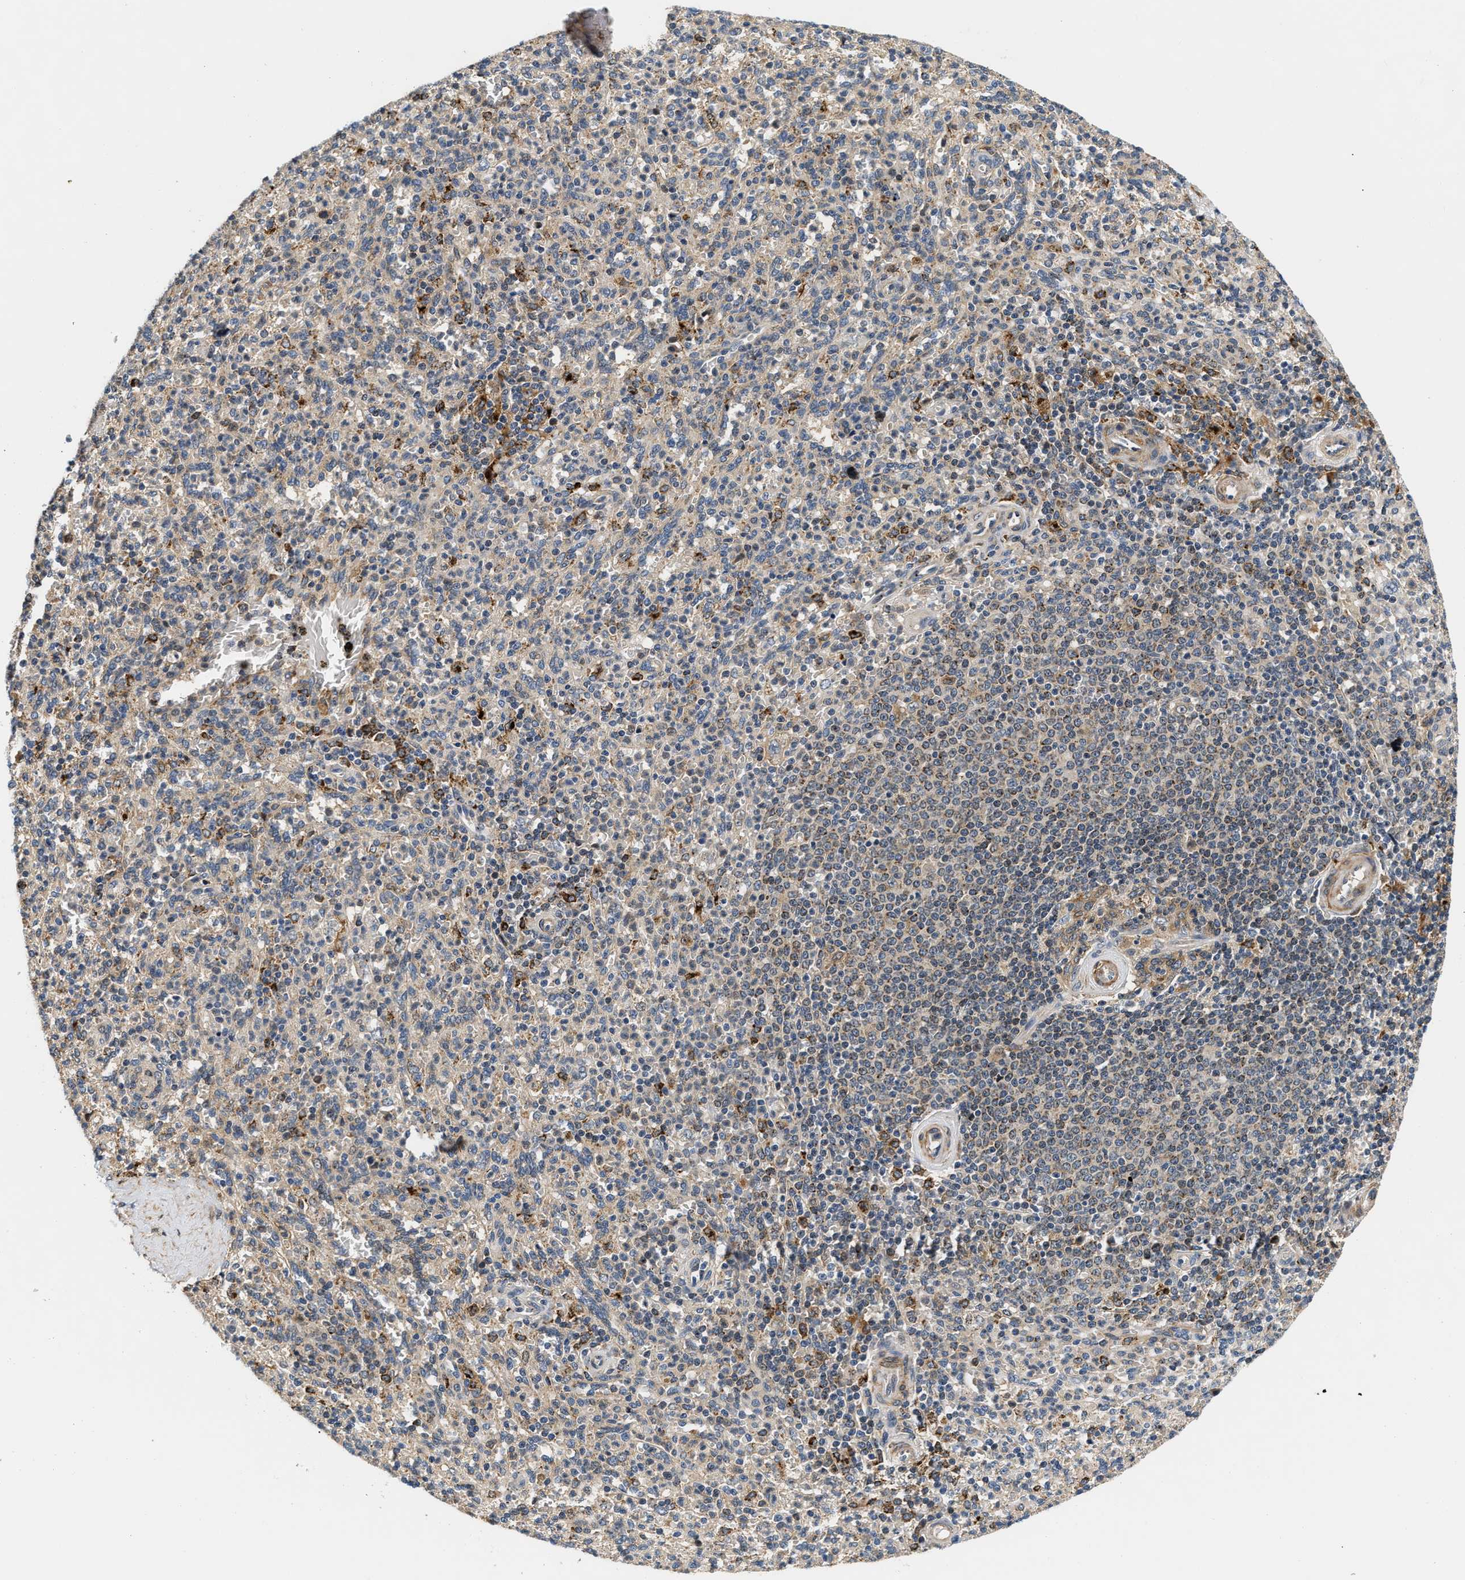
{"staining": {"intensity": "moderate", "quantity": "<25%", "location": "cytoplasmic/membranous"}, "tissue": "spleen", "cell_type": "Cells in red pulp", "image_type": "normal", "snomed": [{"axis": "morphology", "description": "Normal tissue, NOS"}, {"axis": "topography", "description": "Spleen"}], "caption": "Protein analysis of normal spleen reveals moderate cytoplasmic/membranous expression in about <25% of cells in red pulp. The protein is stained brown, and the nuclei are stained in blue (DAB IHC with brightfield microscopy, high magnification).", "gene": "LARP6", "patient": {"sex": "male", "age": 36}}